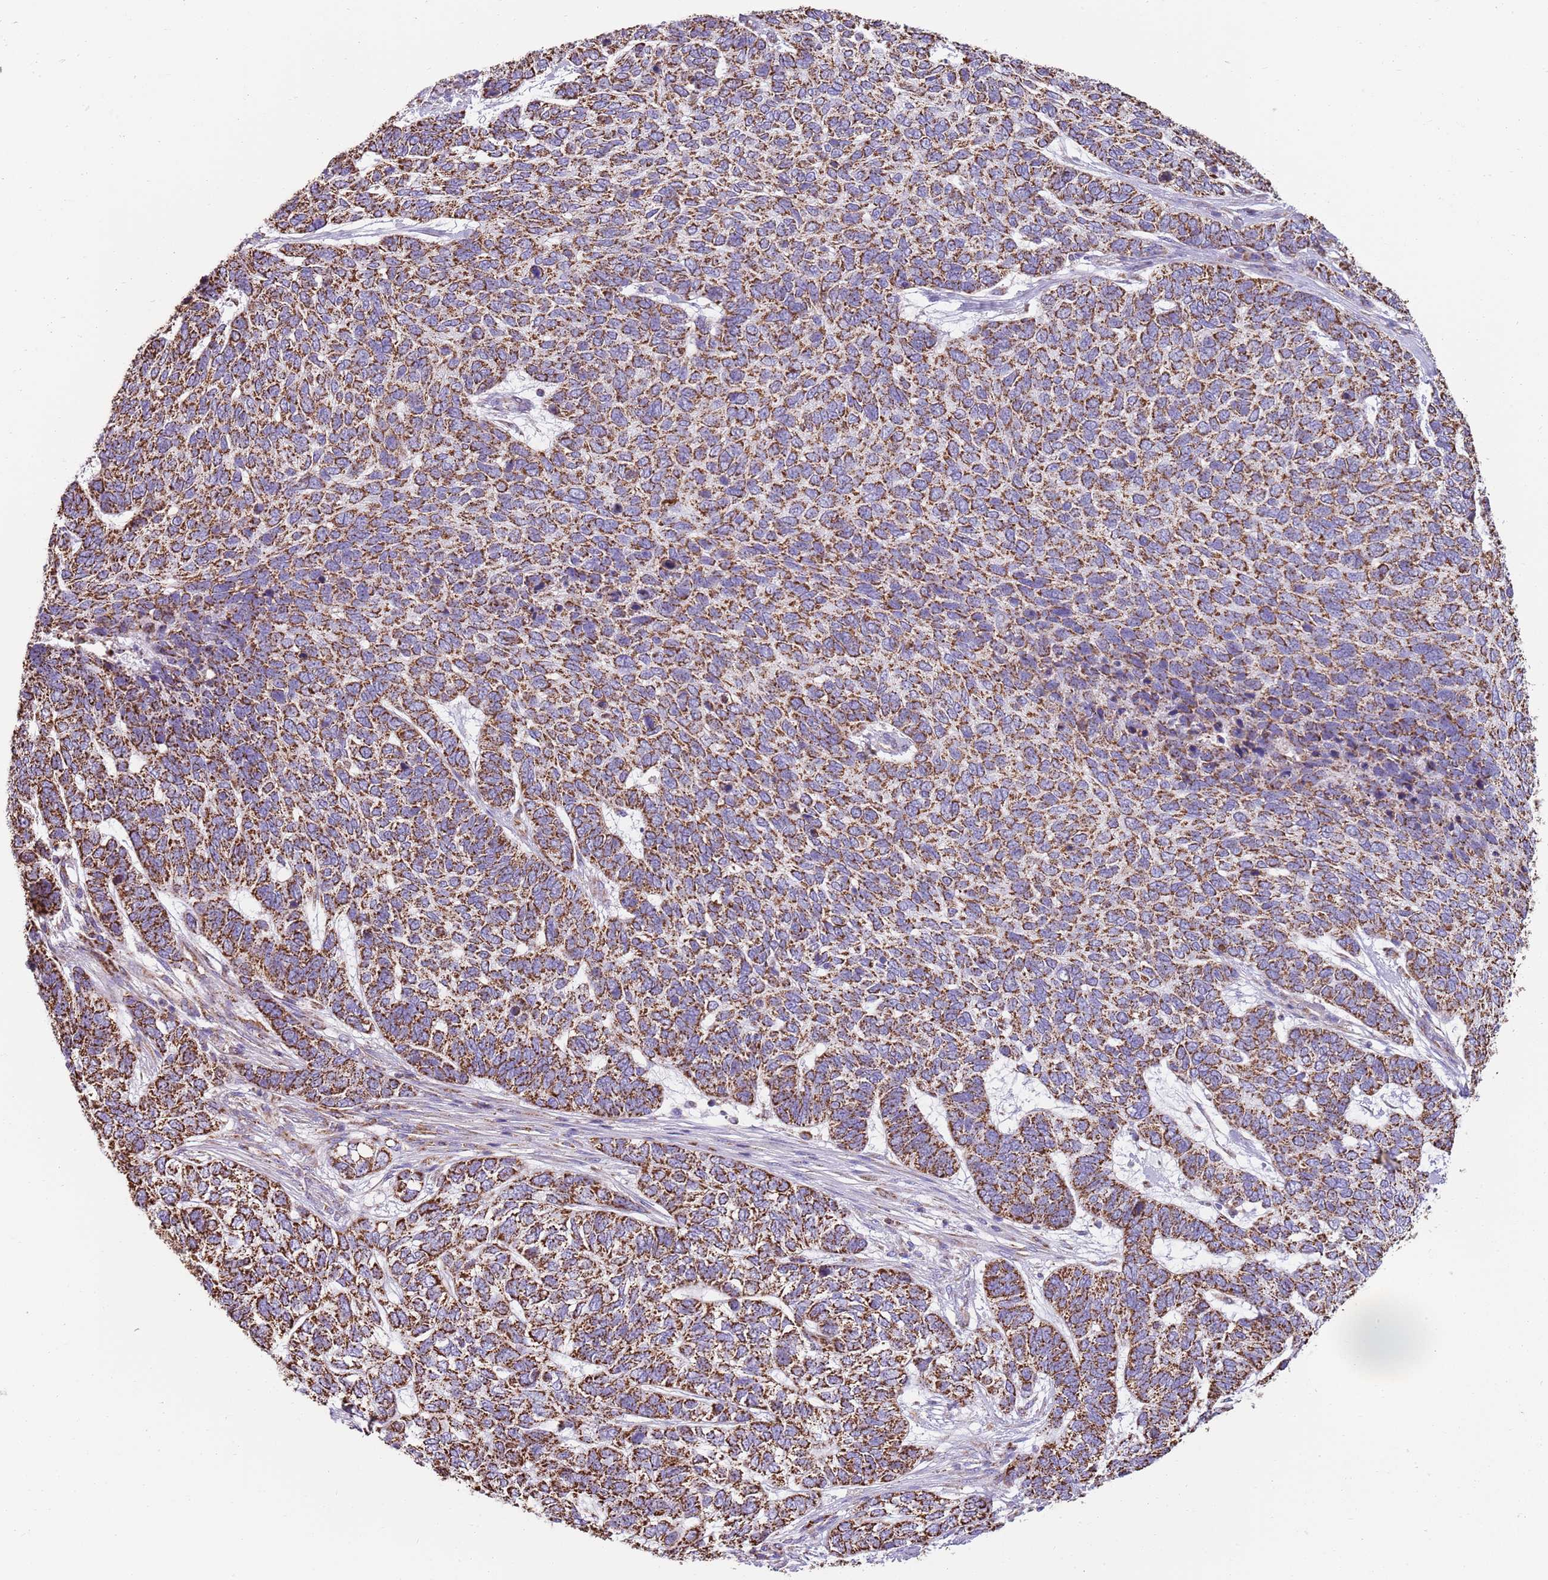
{"staining": {"intensity": "strong", "quantity": ">75%", "location": "cytoplasmic/membranous"}, "tissue": "skin cancer", "cell_type": "Tumor cells", "image_type": "cancer", "snomed": [{"axis": "morphology", "description": "Basal cell carcinoma"}, {"axis": "topography", "description": "Skin"}], "caption": "Approximately >75% of tumor cells in skin cancer (basal cell carcinoma) display strong cytoplasmic/membranous protein positivity as visualized by brown immunohistochemical staining.", "gene": "TTLL1", "patient": {"sex": "female", "age": 65}}